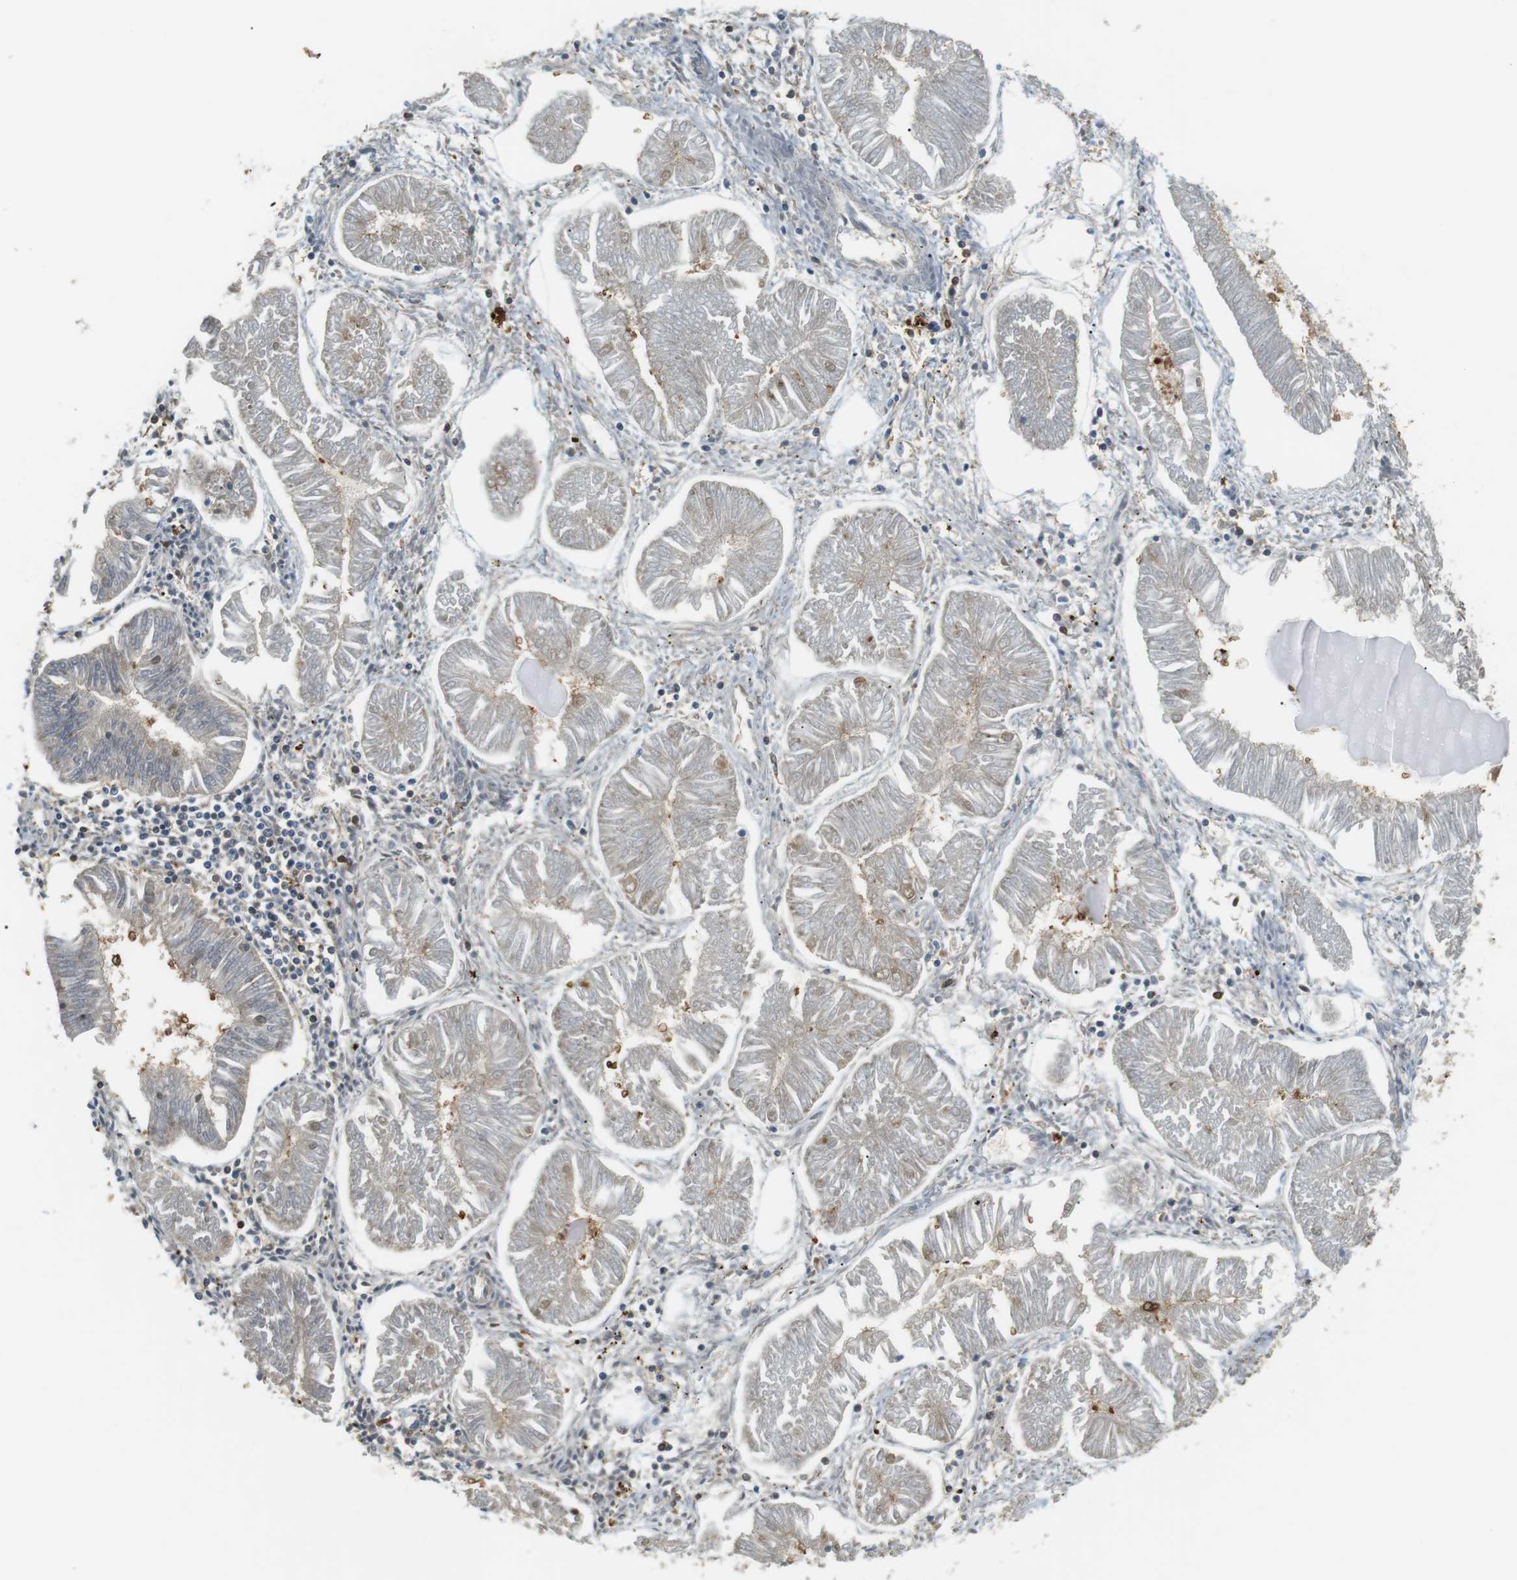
{"staining": {"intensity": "negative", "quantity": "none", "location": "none"}, "tissue": "endometrial cancer", "cell_type": "Tumor cells", "image_type": "cancer", "snomed": [{"axis": "morphology", "description": "Adenocarcinoma, NOS"}, {"axis": "topography", "description": "Endometrium"}], "caption": "IHC of adenocarcinoma (endometrial) displays no expression in tumor cells.", "gene": "P2RY1", "patient": {"sex": "female", "age": 53}}